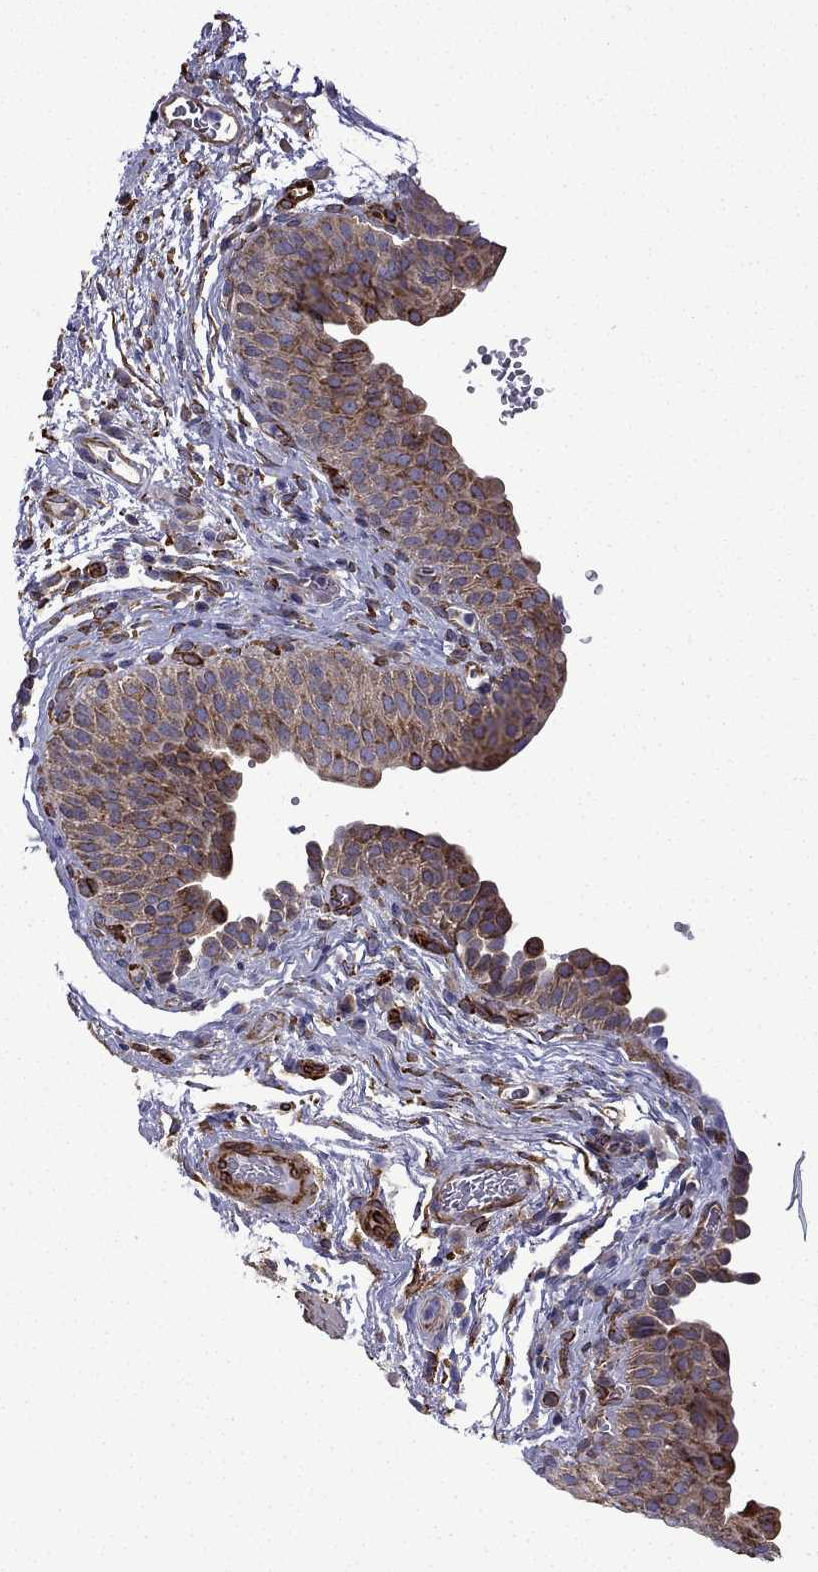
{"staining": {"intensity": "strong", "quantity": "25%-75%", "location": "cytoplasmic/membranous"}, "tissue": "urinary bladder", "cell_type": "Urothelial cells", "image_type": "normal", "snomed": [{"axis": "morphology", "description": "Normal tissue, NOS"}, {"axis": "topography", "description": "Urinary bladder"}], "caption": "Benign urinary bladder reveals strong cytoplasmic/membranous staining in approximately 25%-75% of urothelial cells.", "gene": "MAP4", "patient": {"sex": "male", "age": 66}}